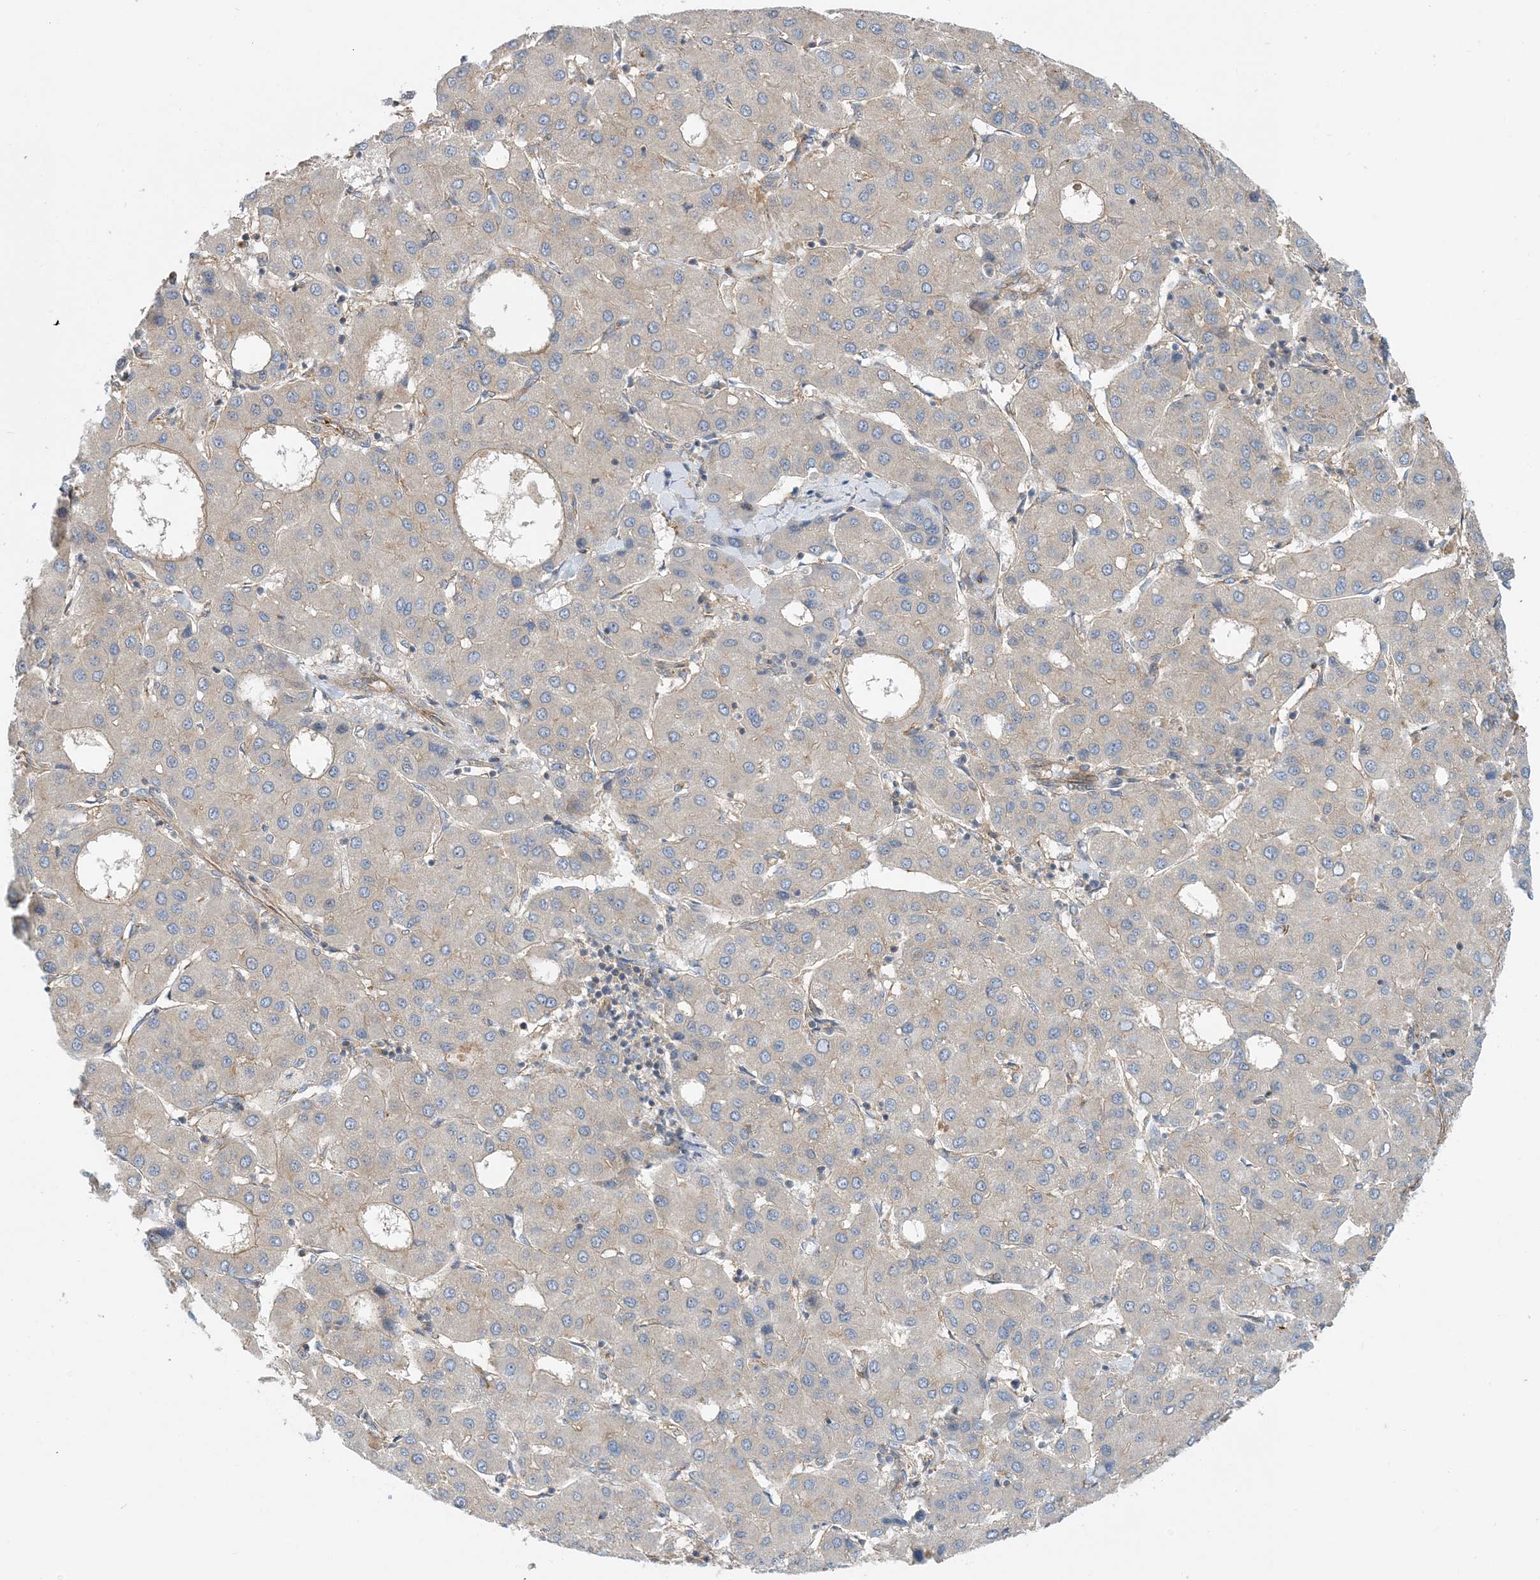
{"staining": {"intensity": "negative", "quantity": "none", "location": "none"}, "tissue": "liver cancer", "cell_type": "Tumor cells", "image_type": "cancer", "snomed": [{"axis": "morphology", "description": "Carcinoma, Hepatocellular, NOS"}, {"axis": "topography", "description": "Liver"}], "caption": "The IHC histopathology image has no significant positivity in tumor cells of liver hepatocellular carcinoma tissue.", "gene": "SIDT1", "patient": {"sex": "male", "age": 65}}